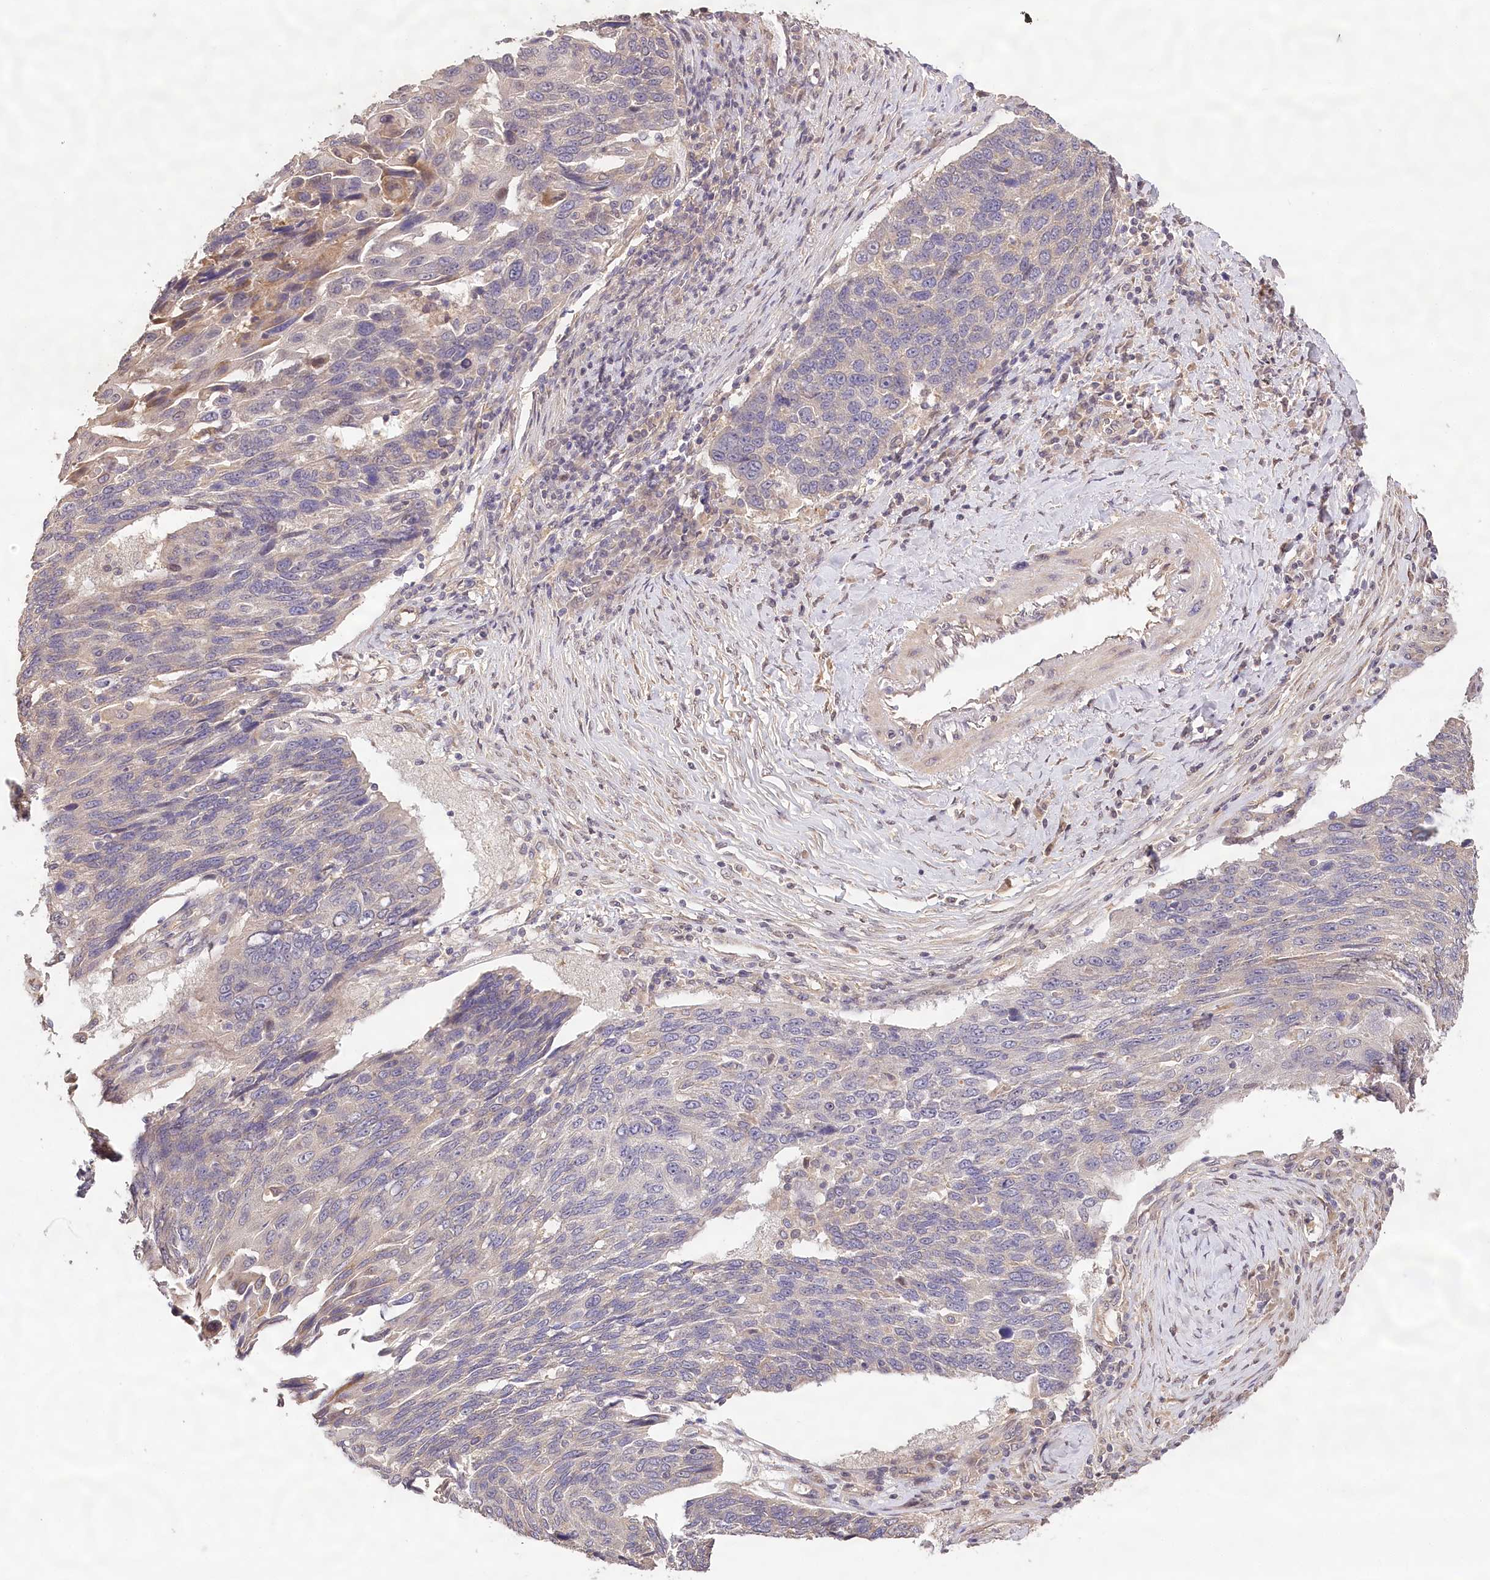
{"staining": {"intensity": "negative", "quantity": "none", "location": "none"}, "tissue": "lung cancer", "cell_type": "Tumor cells", "image_type": "cancer", "snomed": [{"axis": "morphology", "description": "Squamous cell carcinoma, NOS"}, {"axis": "topography", "description": "Lung"}], "caption": "IHC histopathology image of neoplastic tissue: lung cancer stained with DAB (3,3'-diaminobenzidine) displays no significant protein positivity in tumor cells.", "gene": "LSS", "patient": {"sex": "male", "age": 66}}